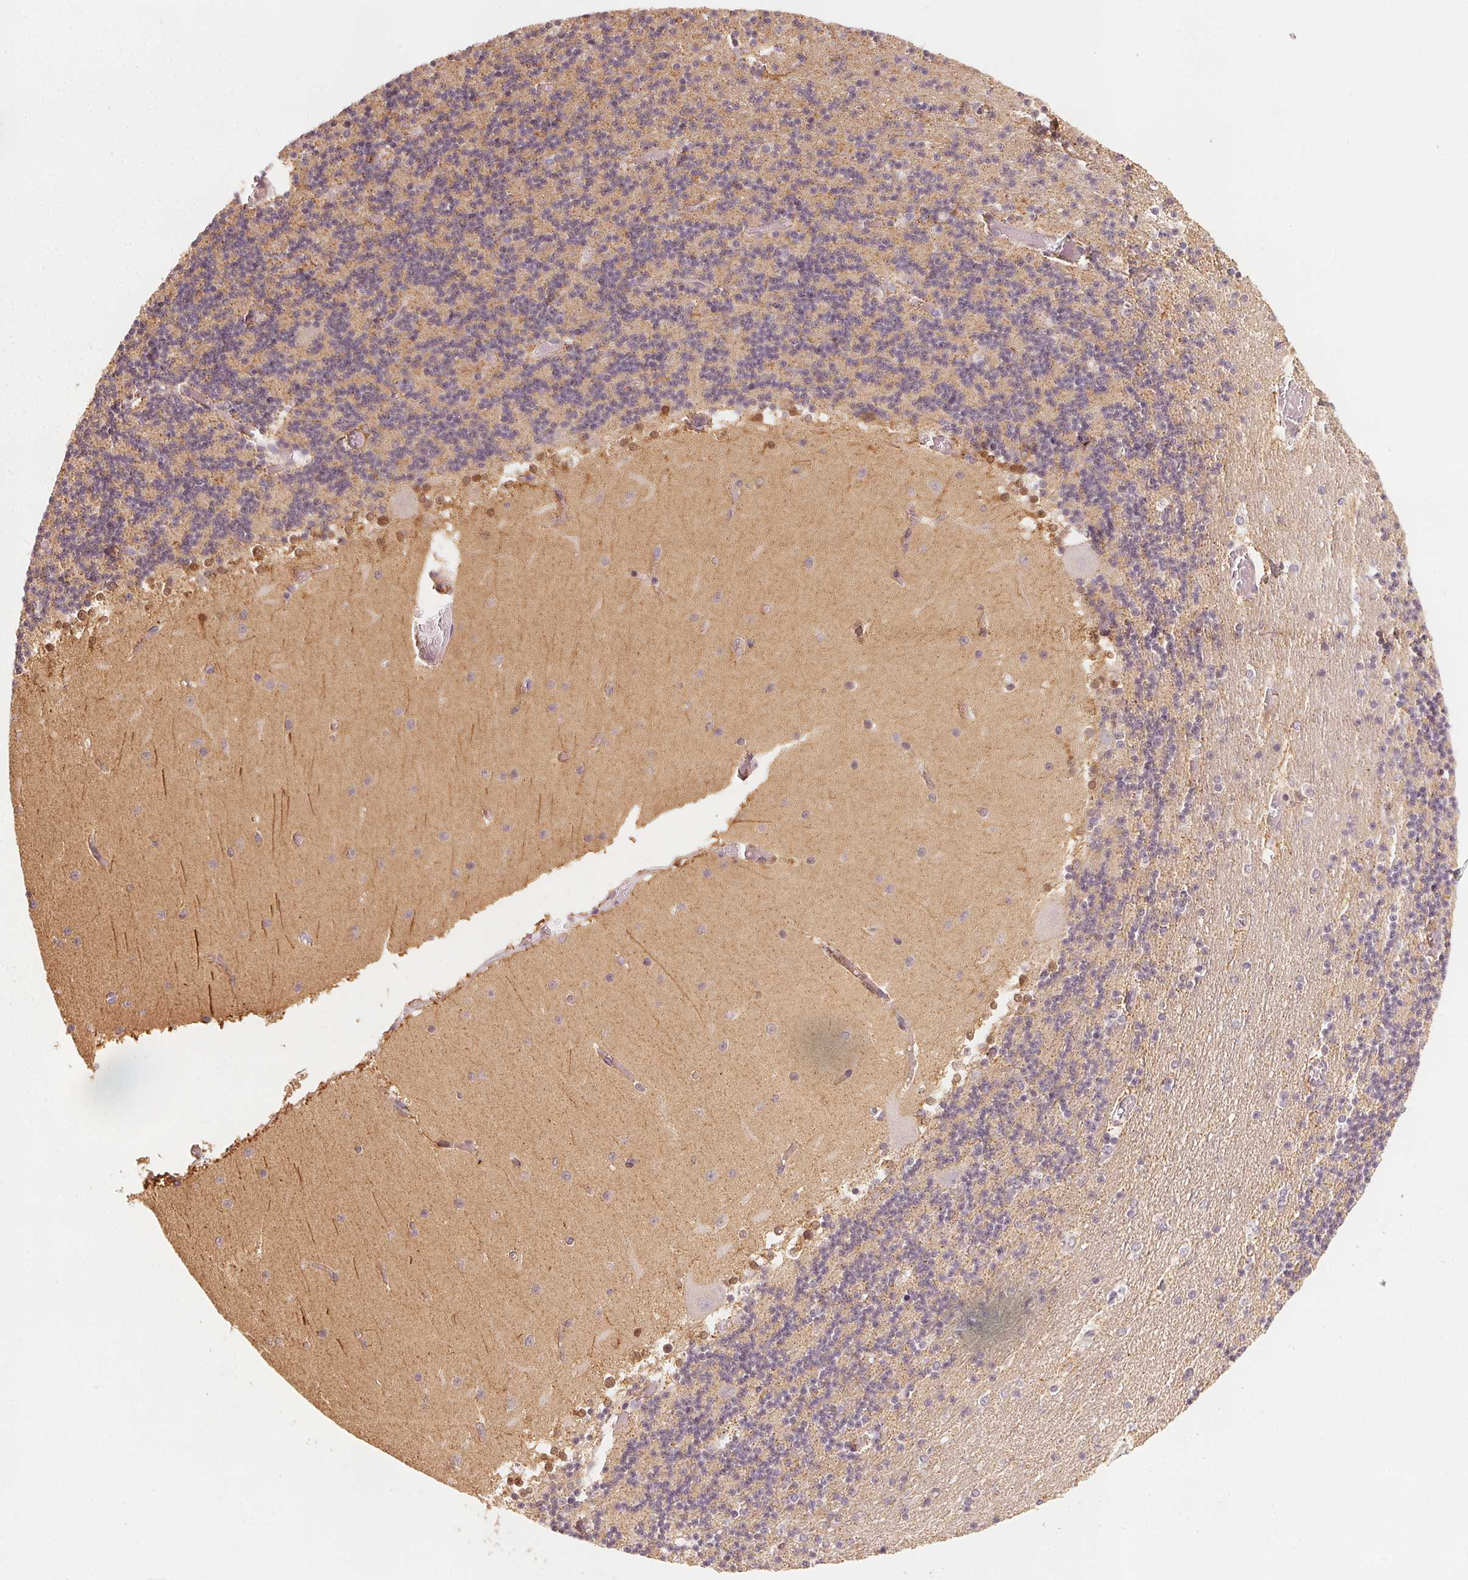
{"staining": {"intensity": "weak", "quantity": ">75%", "location": "cytoplasmic/membranous"}, "tissue": "cerebellum", "cell_type": "Cells in granular layer", "image_type": "normal", "snomed": [{"axis": "morphology", "description": "Normal tissue, NOS"}, {"axis": "topography", "description": "Cerebellum"}], "caption": "Protein staining reveals weak cytoplasmic/membranous expression in about >75% of cells in granular layer in unremarkable cerebellum.", "gene": "NCOA4", "patient": {"sex": "female", "age": 28}}